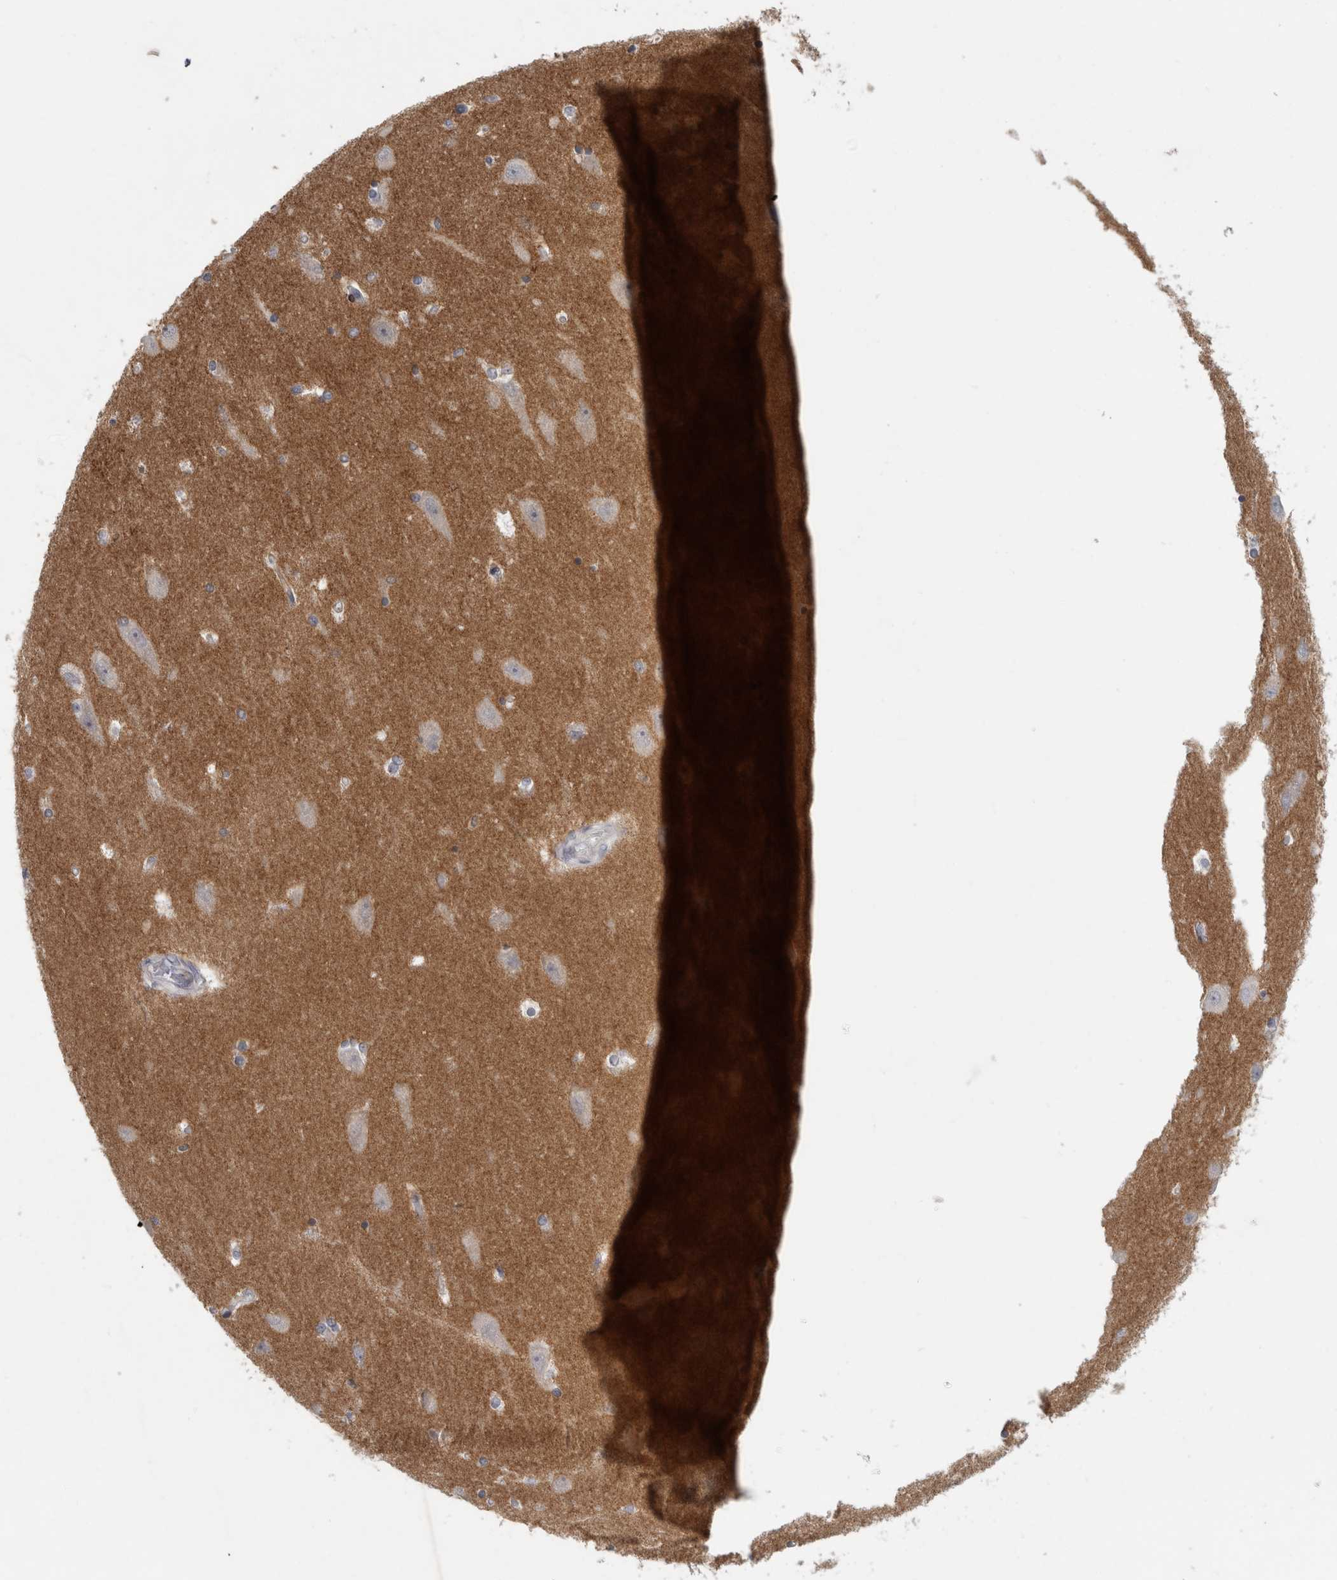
{"staining": {"intensity": "negative", "quantity": "none", "location": "none"}, "tissue": "hippocampus", "cell_type": "Glial cells", "image_type": "normal", "snomed": [{"axis": "morphology", "description": "Normal tissue, NOS"}, {"axis": "topography", "description": "Hippocampus"}], "caption": "Glial cells are negative for brown protein staining in benign hippocampus. (DAB immunohistochemistry visualized using brightfield microscopy, high magnification).", "gene": "UTP25", "patient": {"sex": "male", "age": 45}}